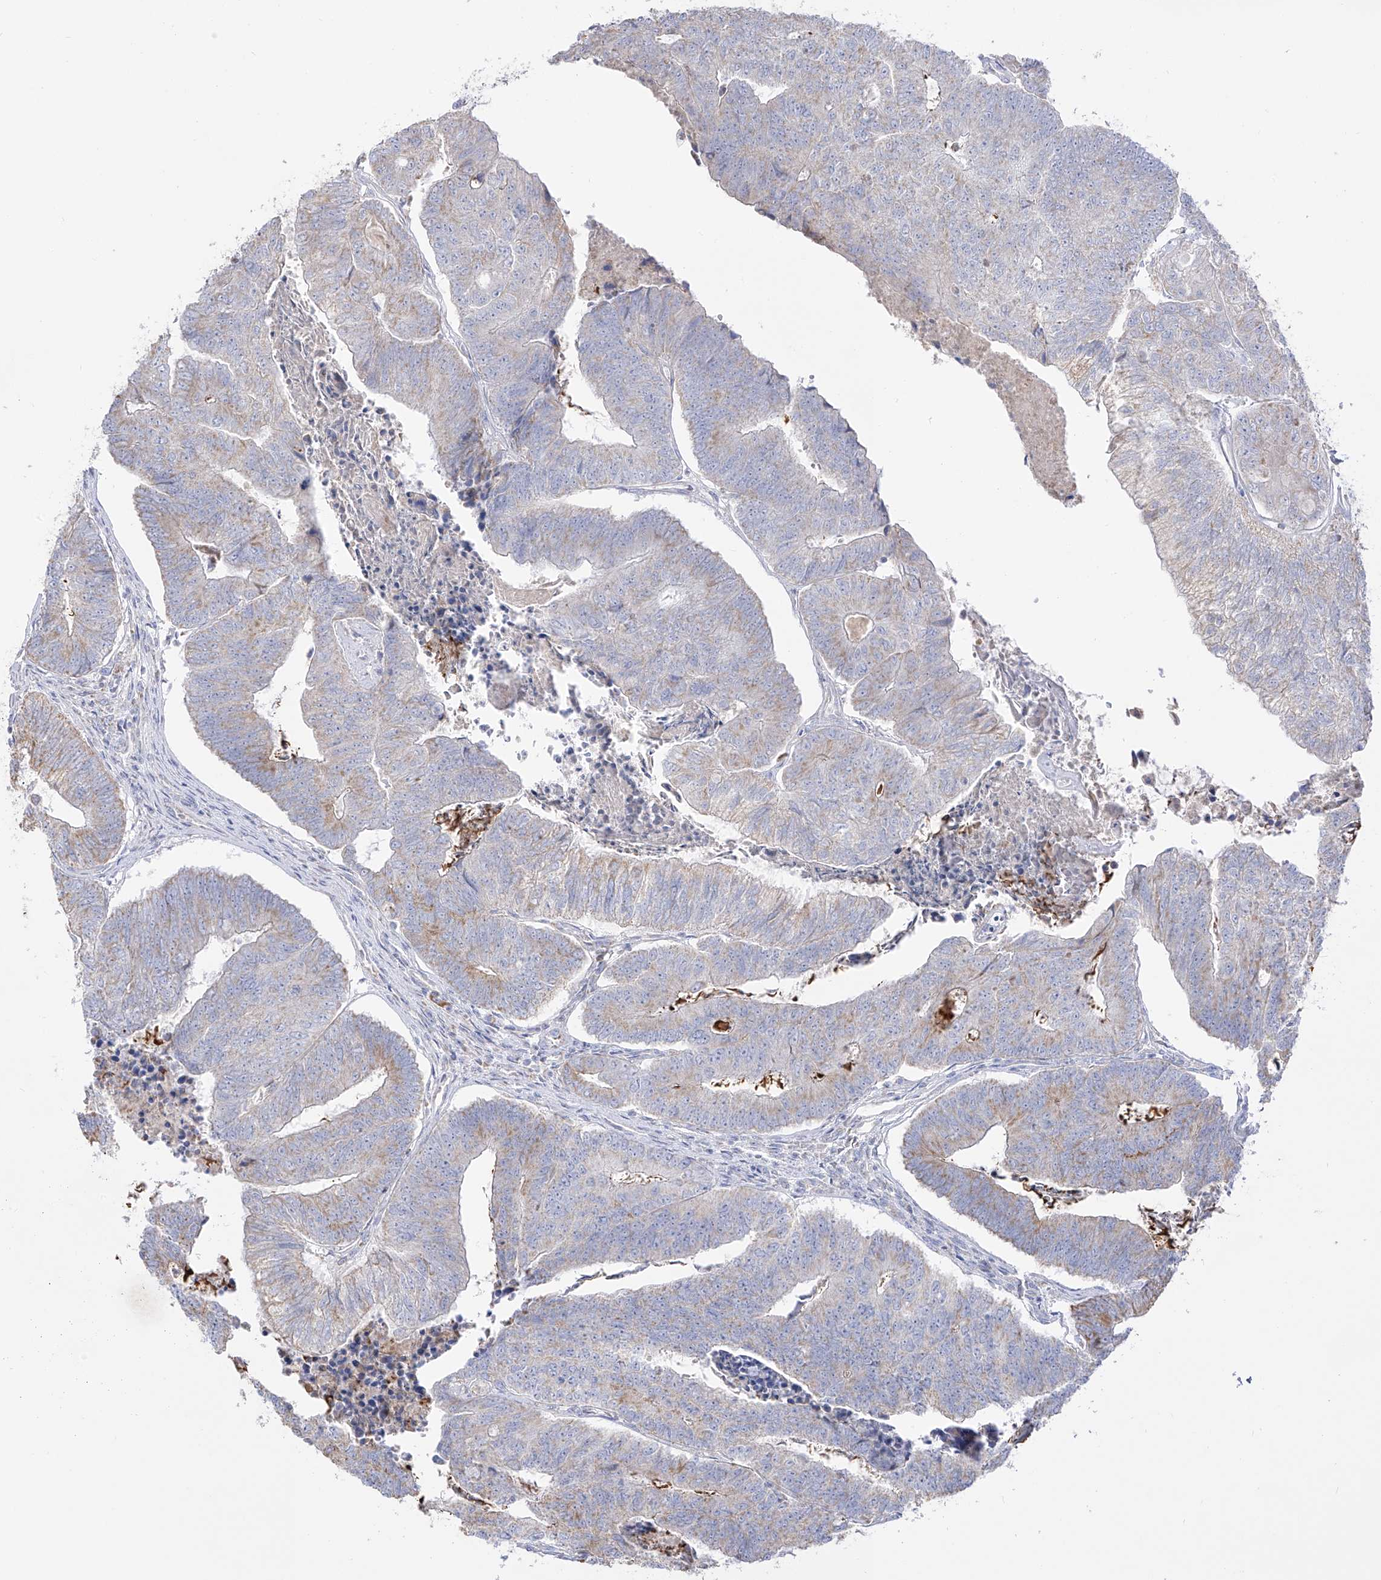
{"staining": {"intensity": "weak", "quantity": "<25%", "location": "cytoplasmic/membranous"}, "tissue": "colorectal cancer", "cell_type": "Tumor cells", "image_type": "cancer", "snomed": [{"axis": "morphology", "description": "Adenocarcinoma, NOS"}, {"axis": "topography", "description": "Colon"}], "caption": "Human adenocarcinoma (colorectal) stained for a protein using immunohistochemistry (IHC) shows no positivity in tumor cells.", "gene": "RCHY1", "patient": {"sex": "female", "age": 67}}